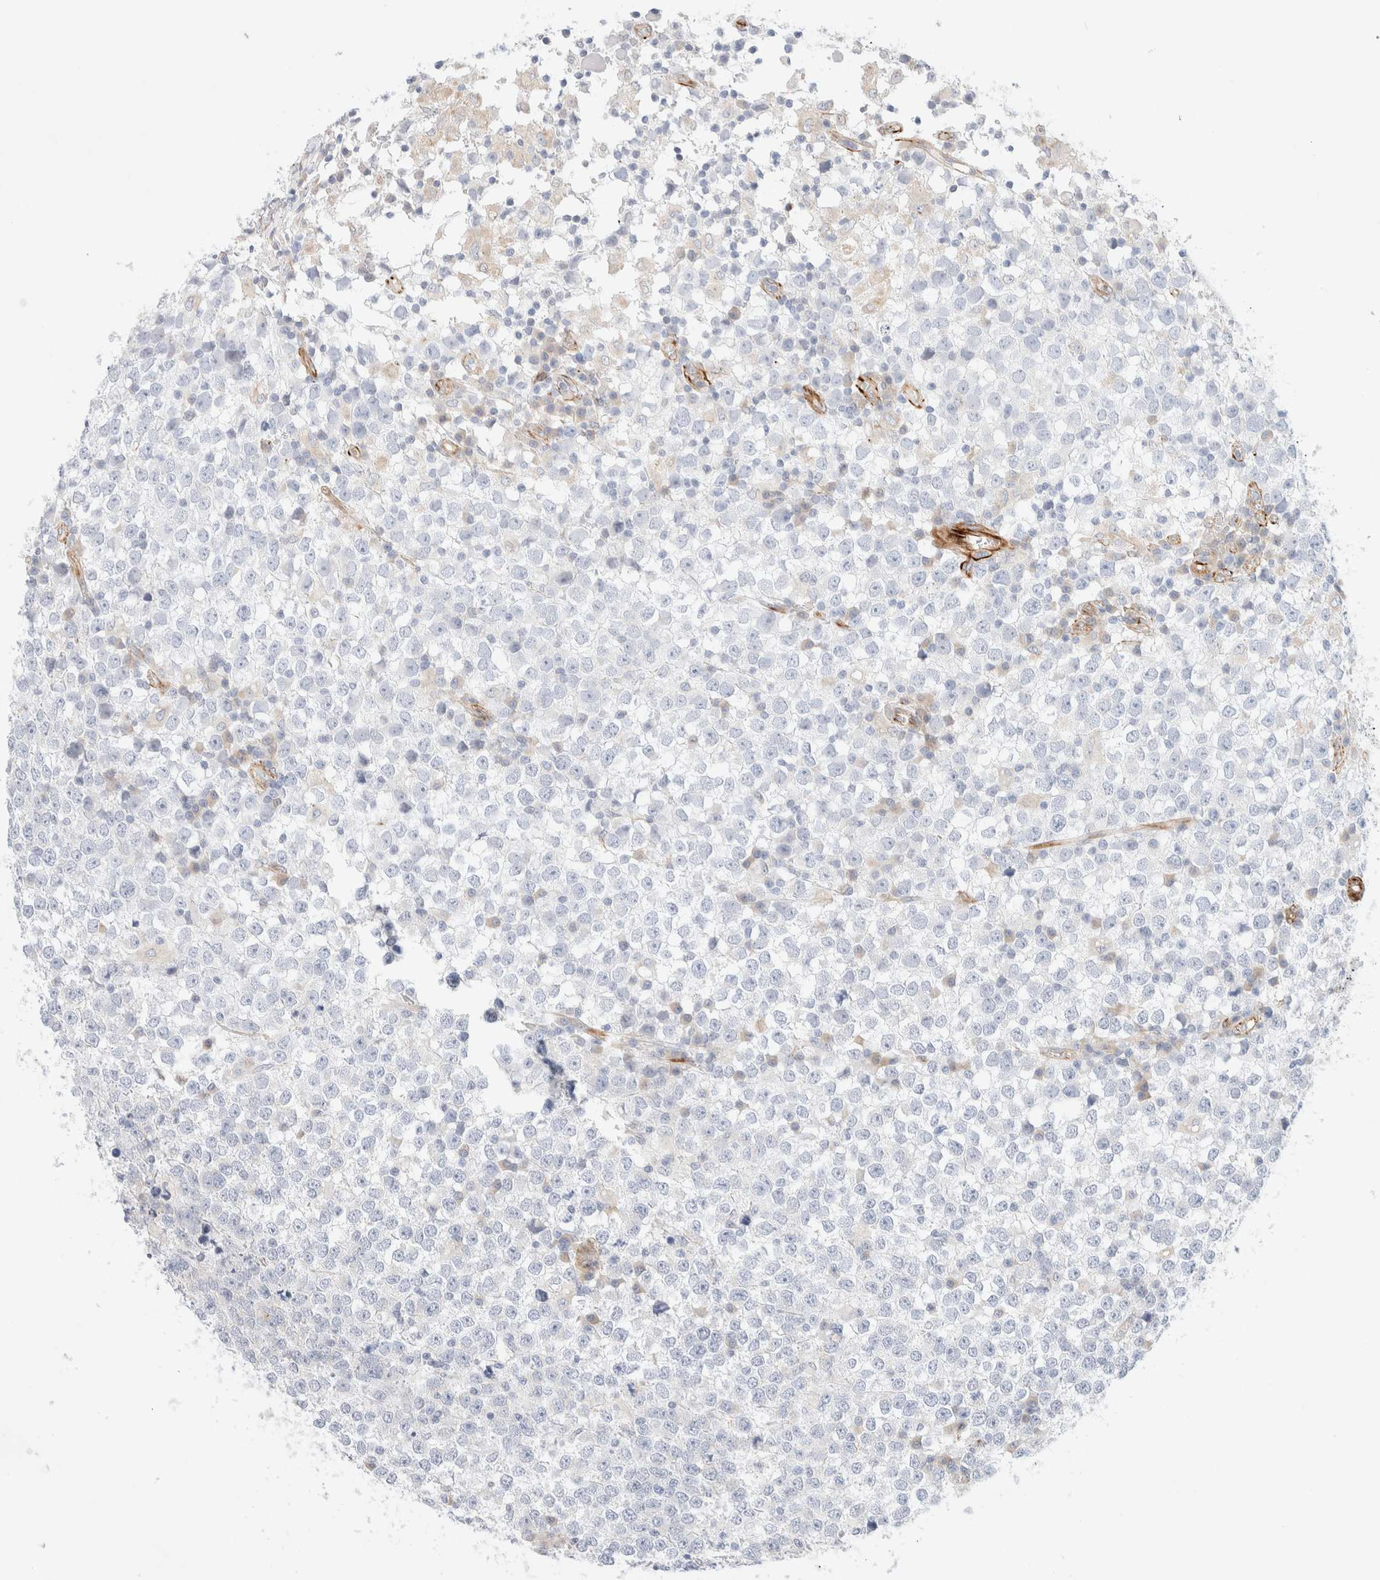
{"staining": {"intensity": "negative", "quantity": "none", "location": "none"}, "tissue": "testis cancer", "cell_type": "Tumor cells", "image_type": "cancer", "snomed": [{"axis": "morphology", "description": "Seminoma, NOS"}, {"axis": "topography", "description": "Testis"}], "caption": "Immunohistochemistry histopathology image of neoplastic tissue: testis cancer (seminoma) stained with DAB (3,3'-diaminobenzidine) shows no significant protein expression in tumor cells. (Immunohistochemistry (ihc), brightfield microscopy, high magnification).", "gene": "SLC25A48", "patient": {"sex": "male", "age": 65}}